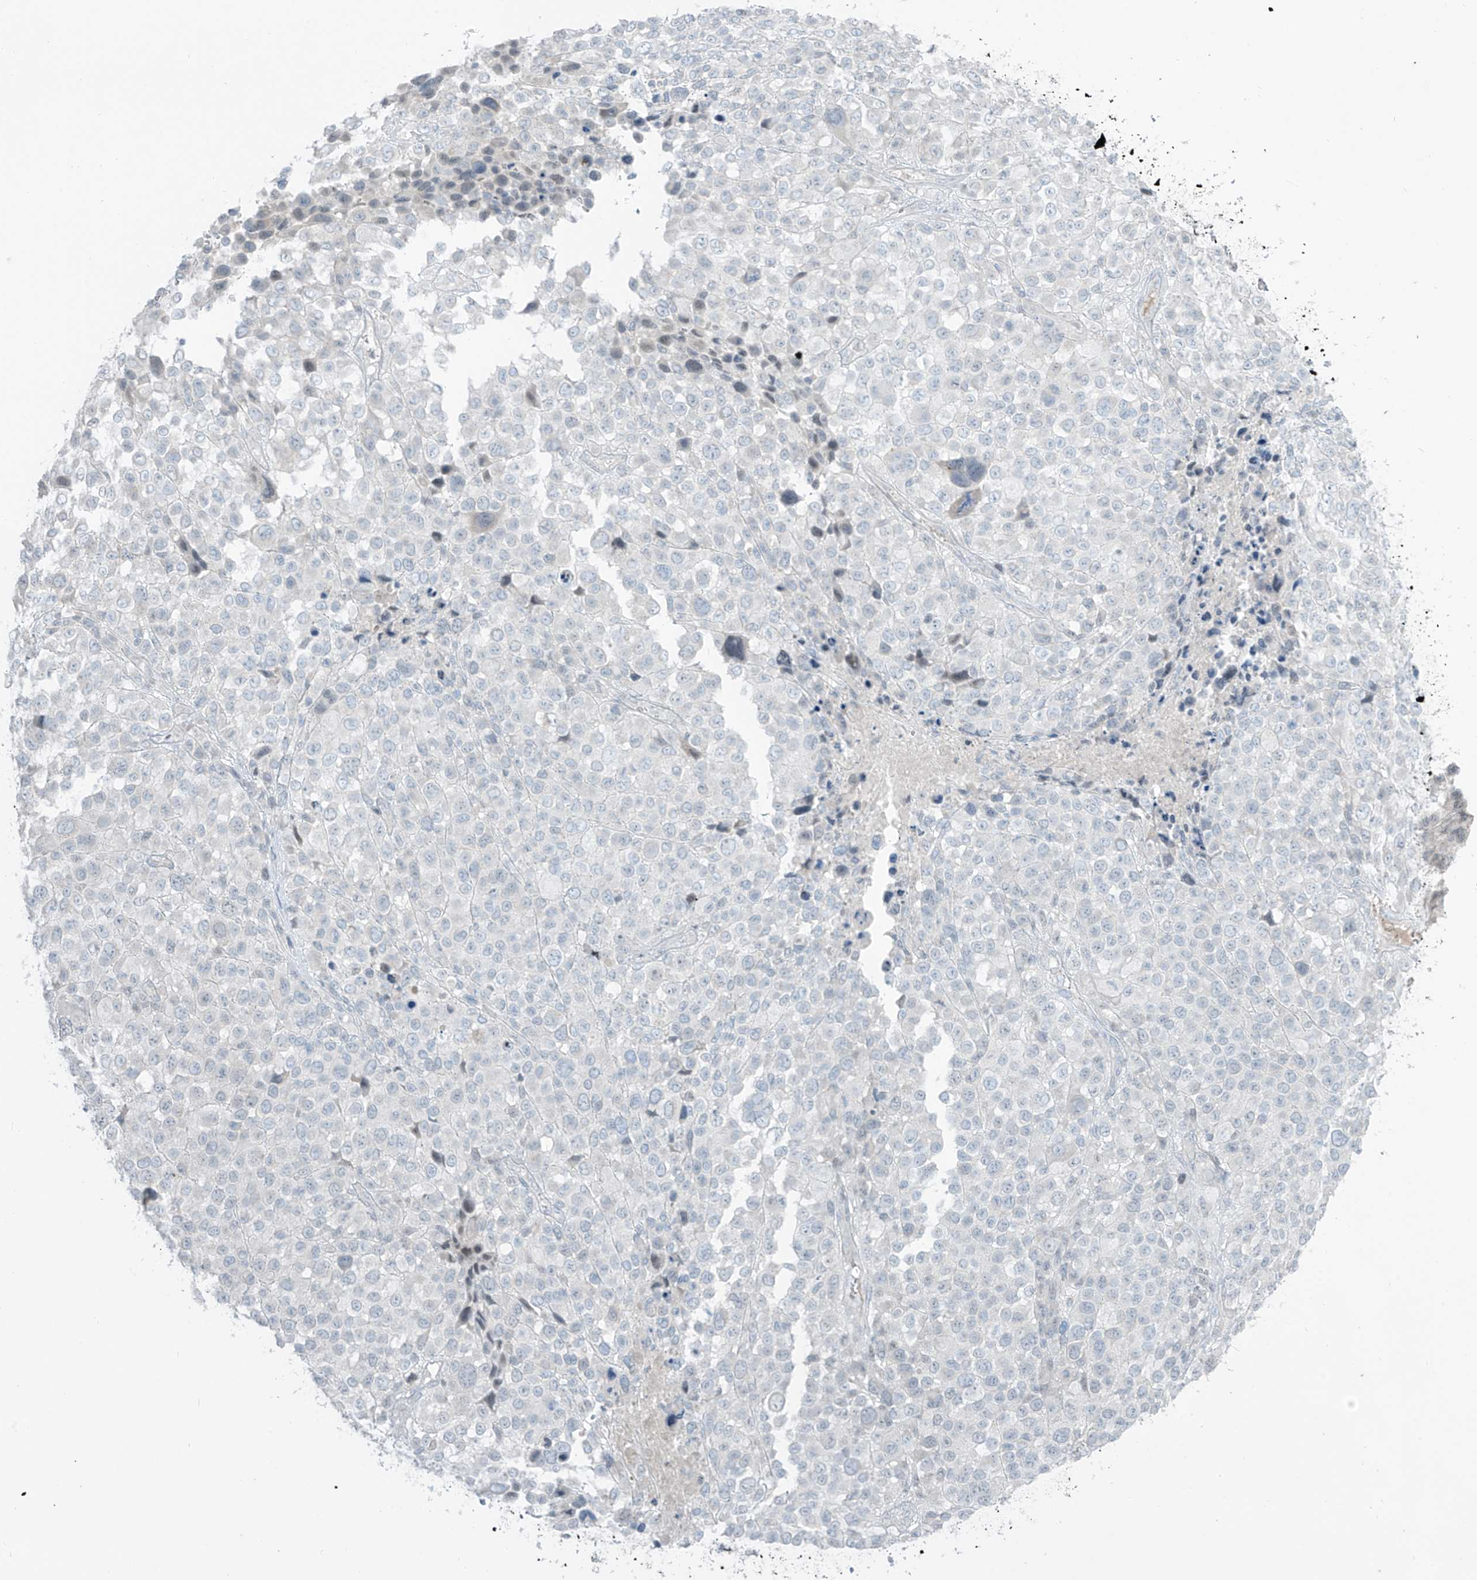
{"staining": {"intensity": "negative", "quantity": "none", "location": "none"}, "tissue": "melanoma", "cell_type": "Tumor cells", "image_type": "cancer", "snomed": [{"axis": "morphology", "description": "Malignant melanoma, NOS"}, {"axis": "topography", "description": "Skin of trunk"}], "caption": "This is an IHC photomicrograph of melanoma. There is no staining in tumor cells.", "gene": "PRDM6", "patient": {"sex": "male", "age": 71}}